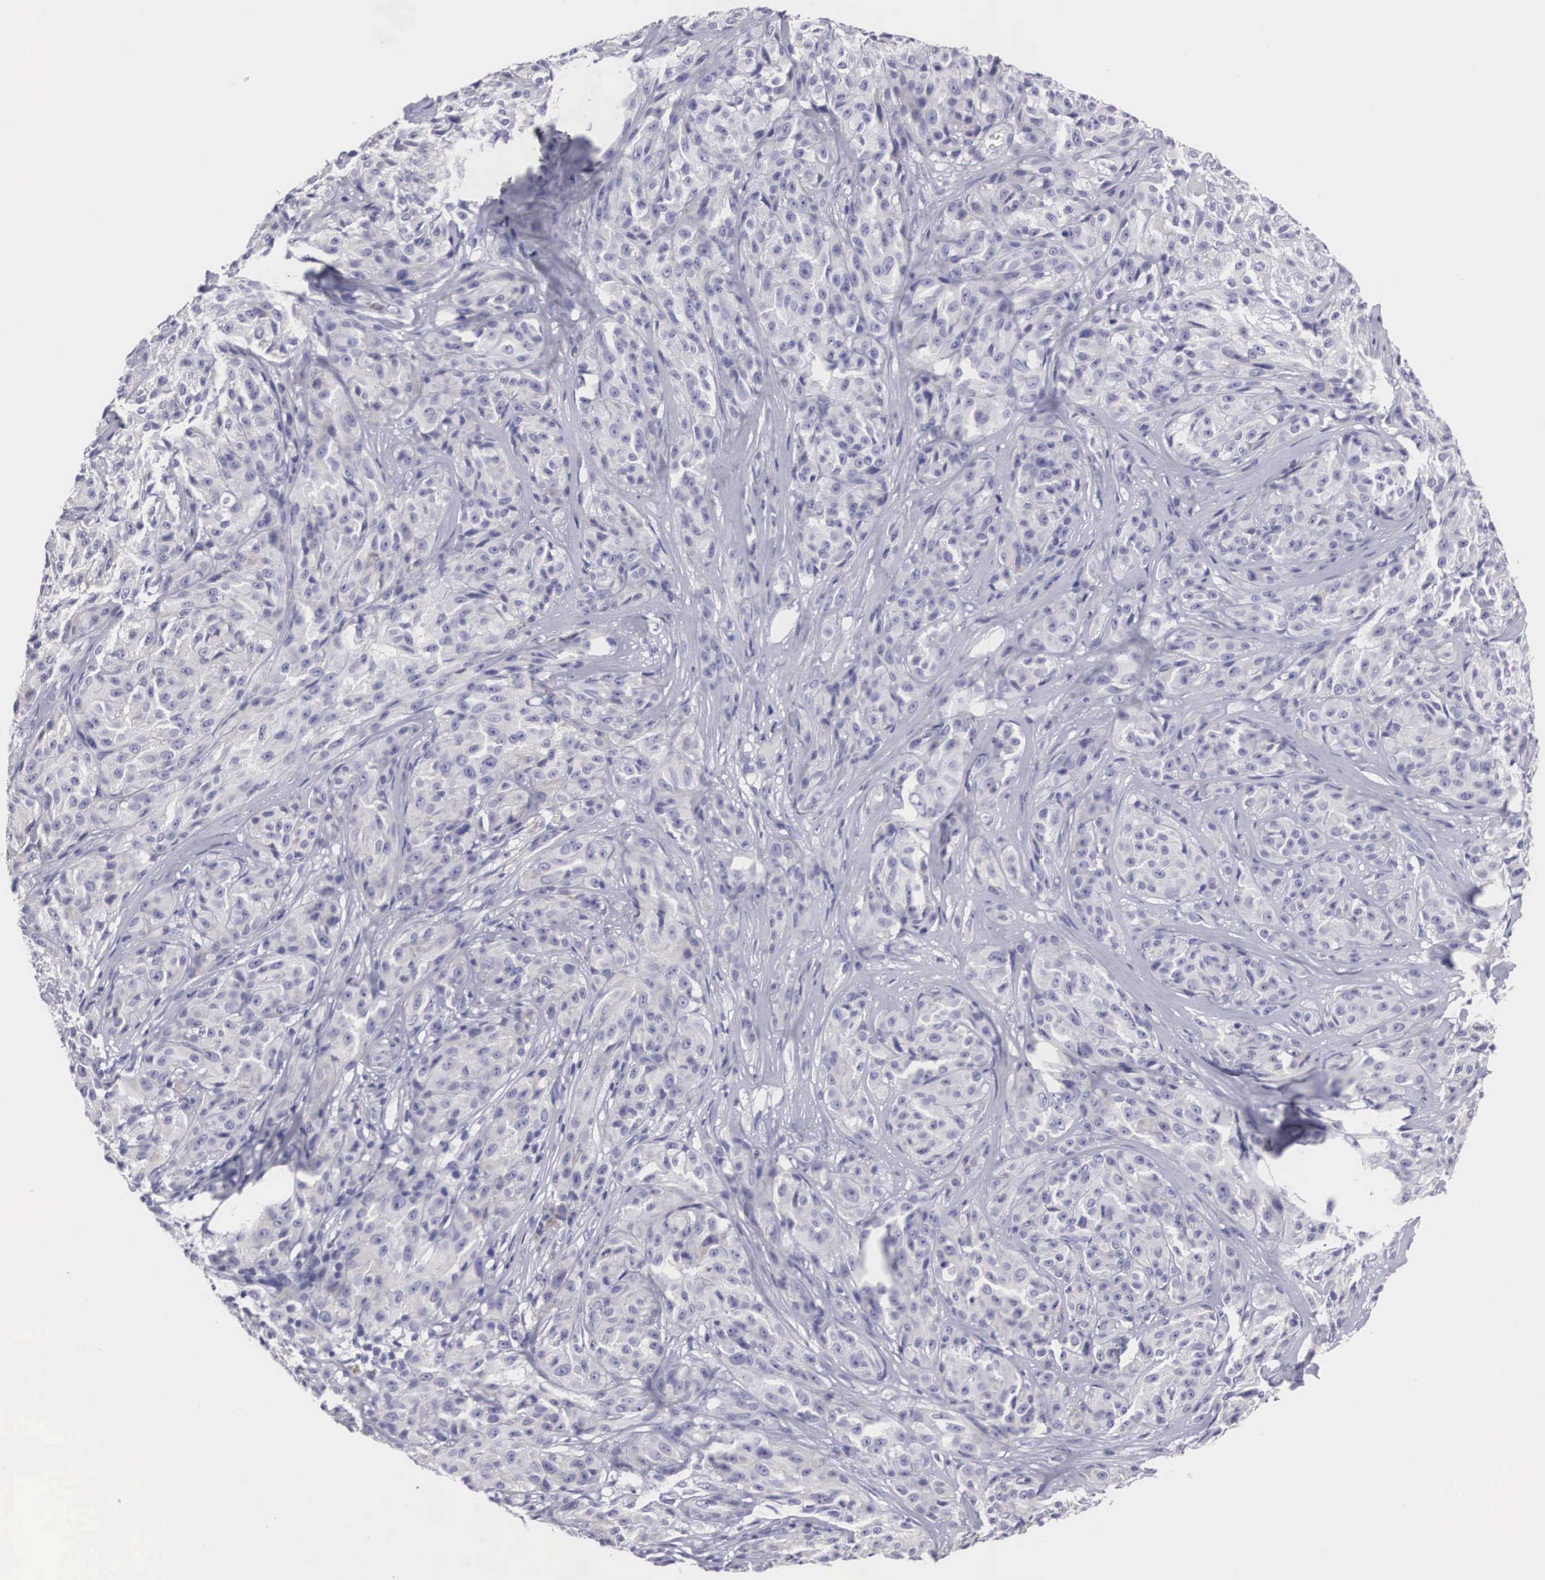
{"staining": {"intensity": "negative", "quantity": "none", "location": "none"}, "tissue": "melanoma", "cell_type": "Tumor cells", "image_type": "cancer", "snomed": [{"axis": "morphology", "description": "Malignant melanoma, NOS"}, {"axis": "topography", "description": "Skin"}], "caption": "Melanoma was stained to show a protein in brown. There is no significant positivity in tumor cells.", "gene": "ARMCX3", "patient": {"sex": "male", "age": 56}}